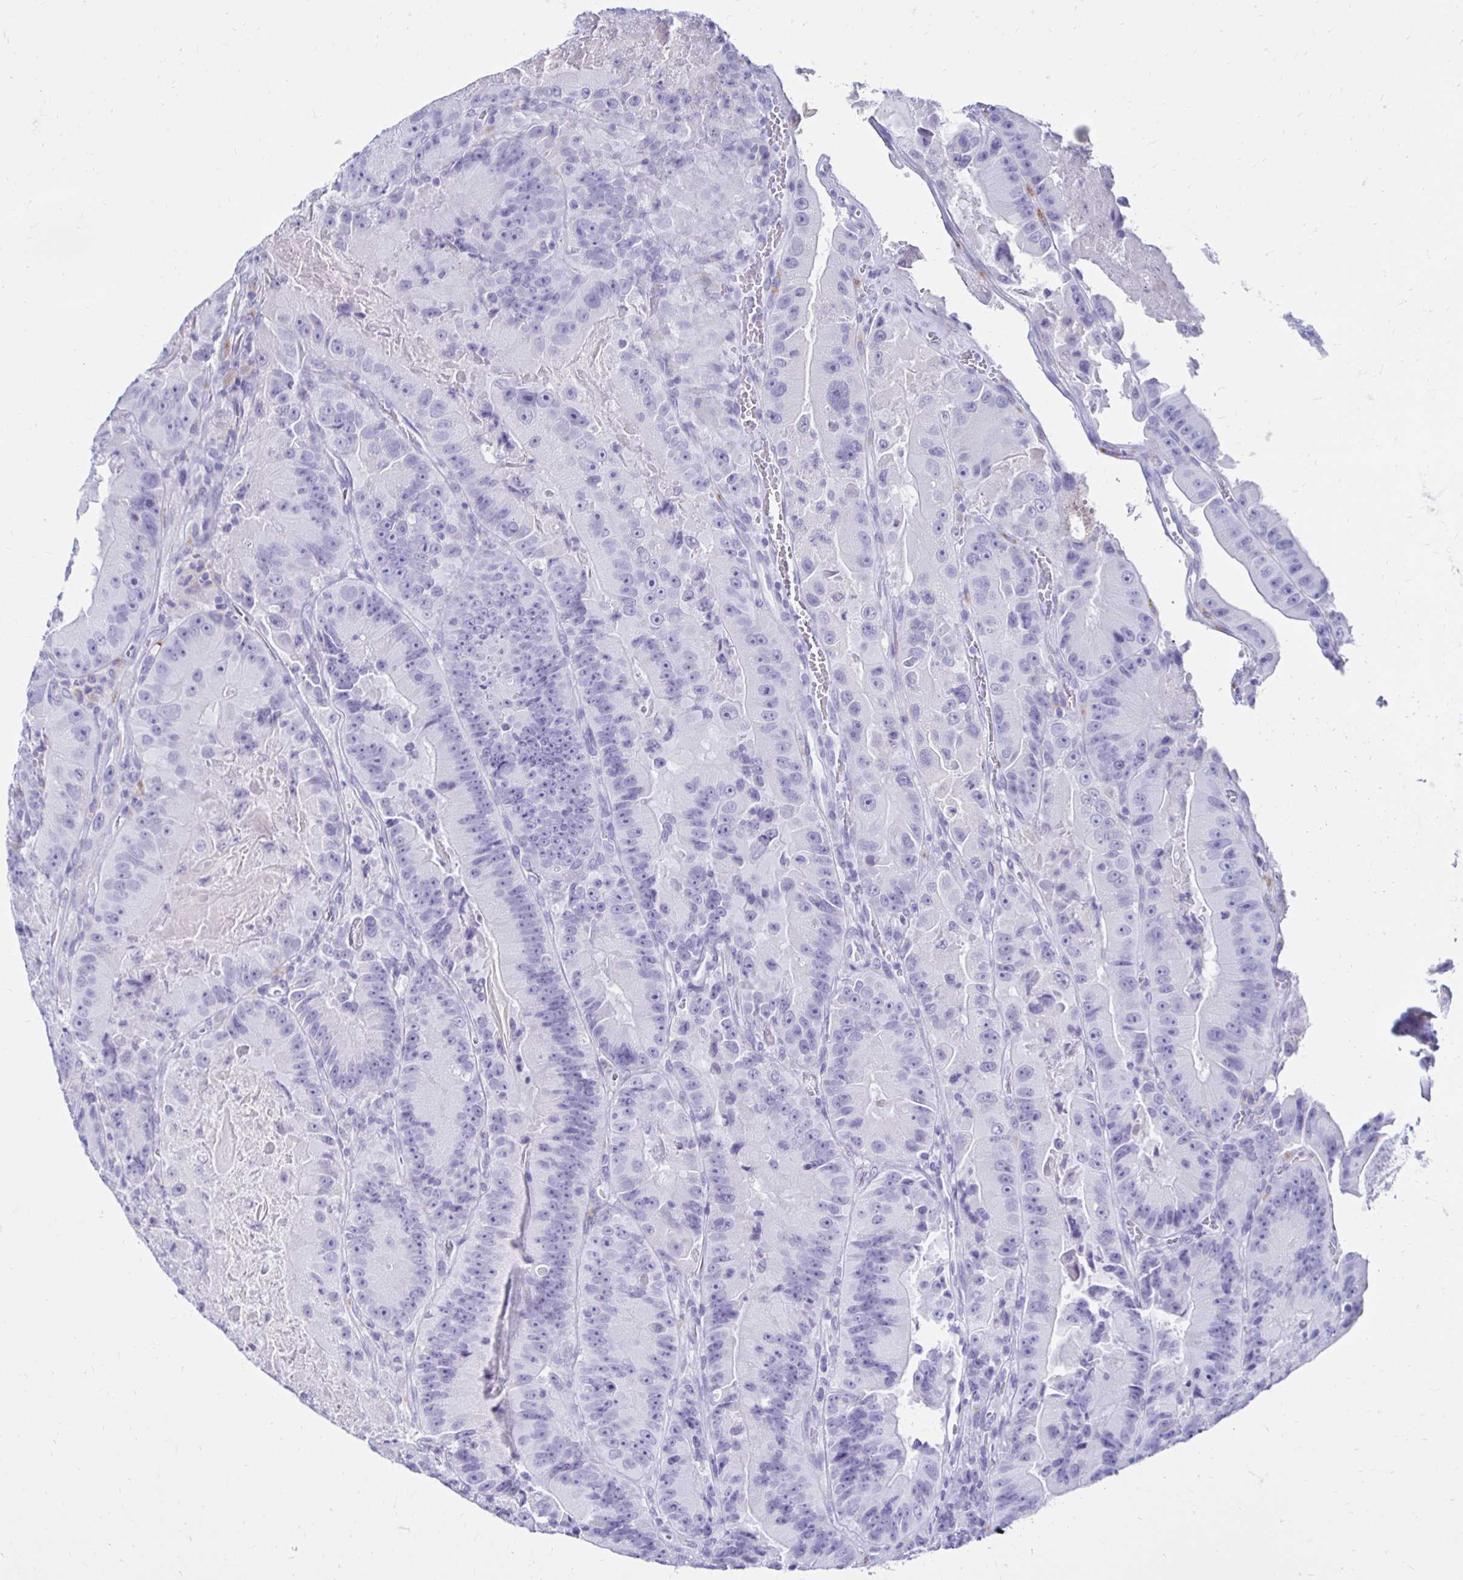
{"staining": {"intensity": "negative", "quantity": "none", "location": "none"}, "tissue": "colorectal cancer", "cell_type": "Tumor cells", "image_type": "cancer", "snomed": [{"axis": "morphology", "description": "Adenocarcinoma, NOS"}, {"axis": "topography", "description": "Colon"}], "caption": "High magnification brightfield microscopy of colorectal cancer stained with DAB (3,3'-diaminobenzidine) (brown) and counterstained with hematoxylin (blue): tumor cells show no significant positivity.", "gene": "CST5", "patient": {"sex": "female", "age": 86}}